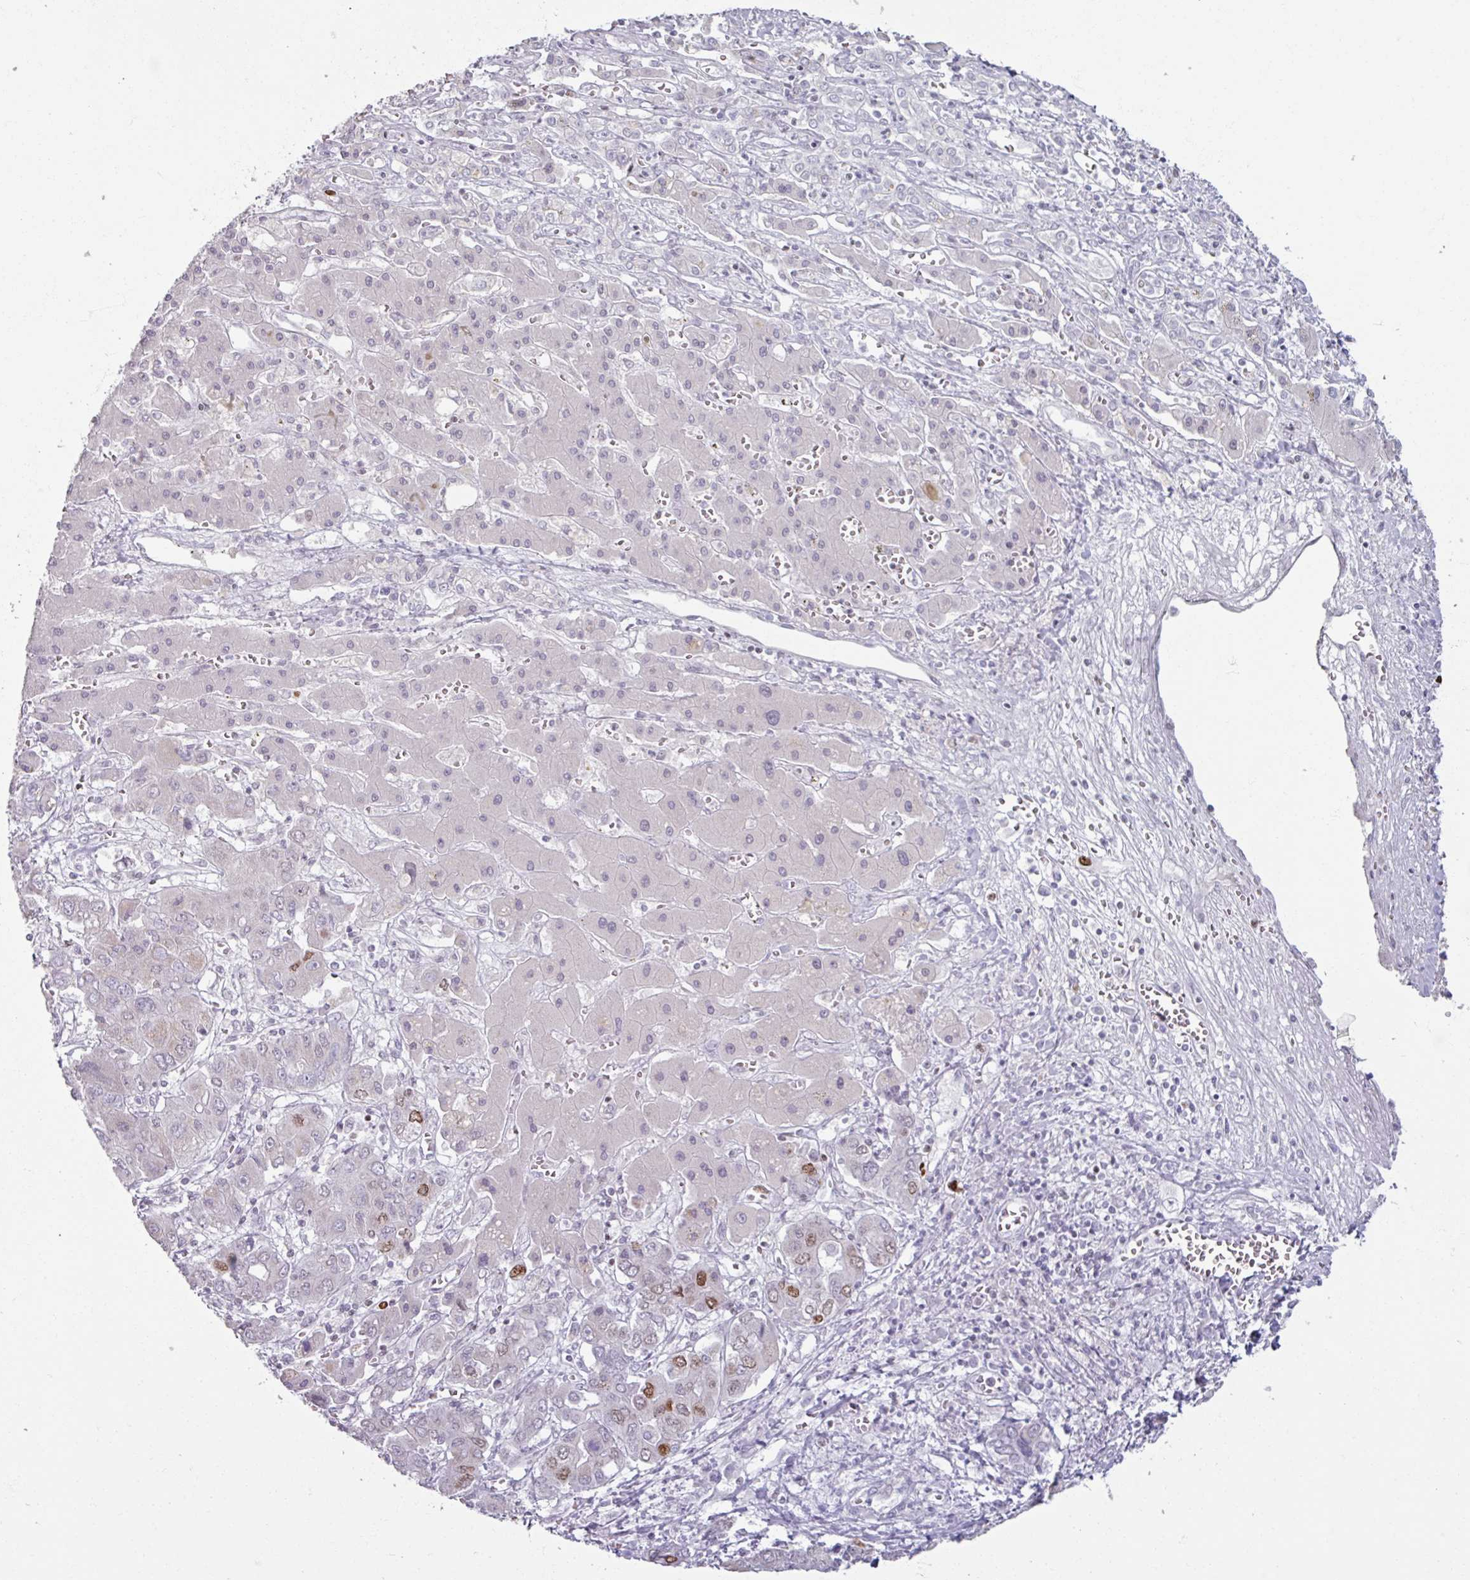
{"staining": {"intensity": "moderate", "quantity": "<25%", "location": "nuclear"}, "tissue": "liver cancer", "cell_type": "Tumor cells", "image_type": "cancer", "snomed": [{"axis": "morphology", "description": "Cholangiocarcinoma"}, {"axis": "topography", "description": "Liver"}], "caption": "This is a photomicrograph of immunohistochemistry (IHC) staining of cholangiocarcinoma (liver), which shows moderate expression in the nuclear of tumor cells.", "gene": "ATAD2", "patient": {"sex": "male", "age": 67}}